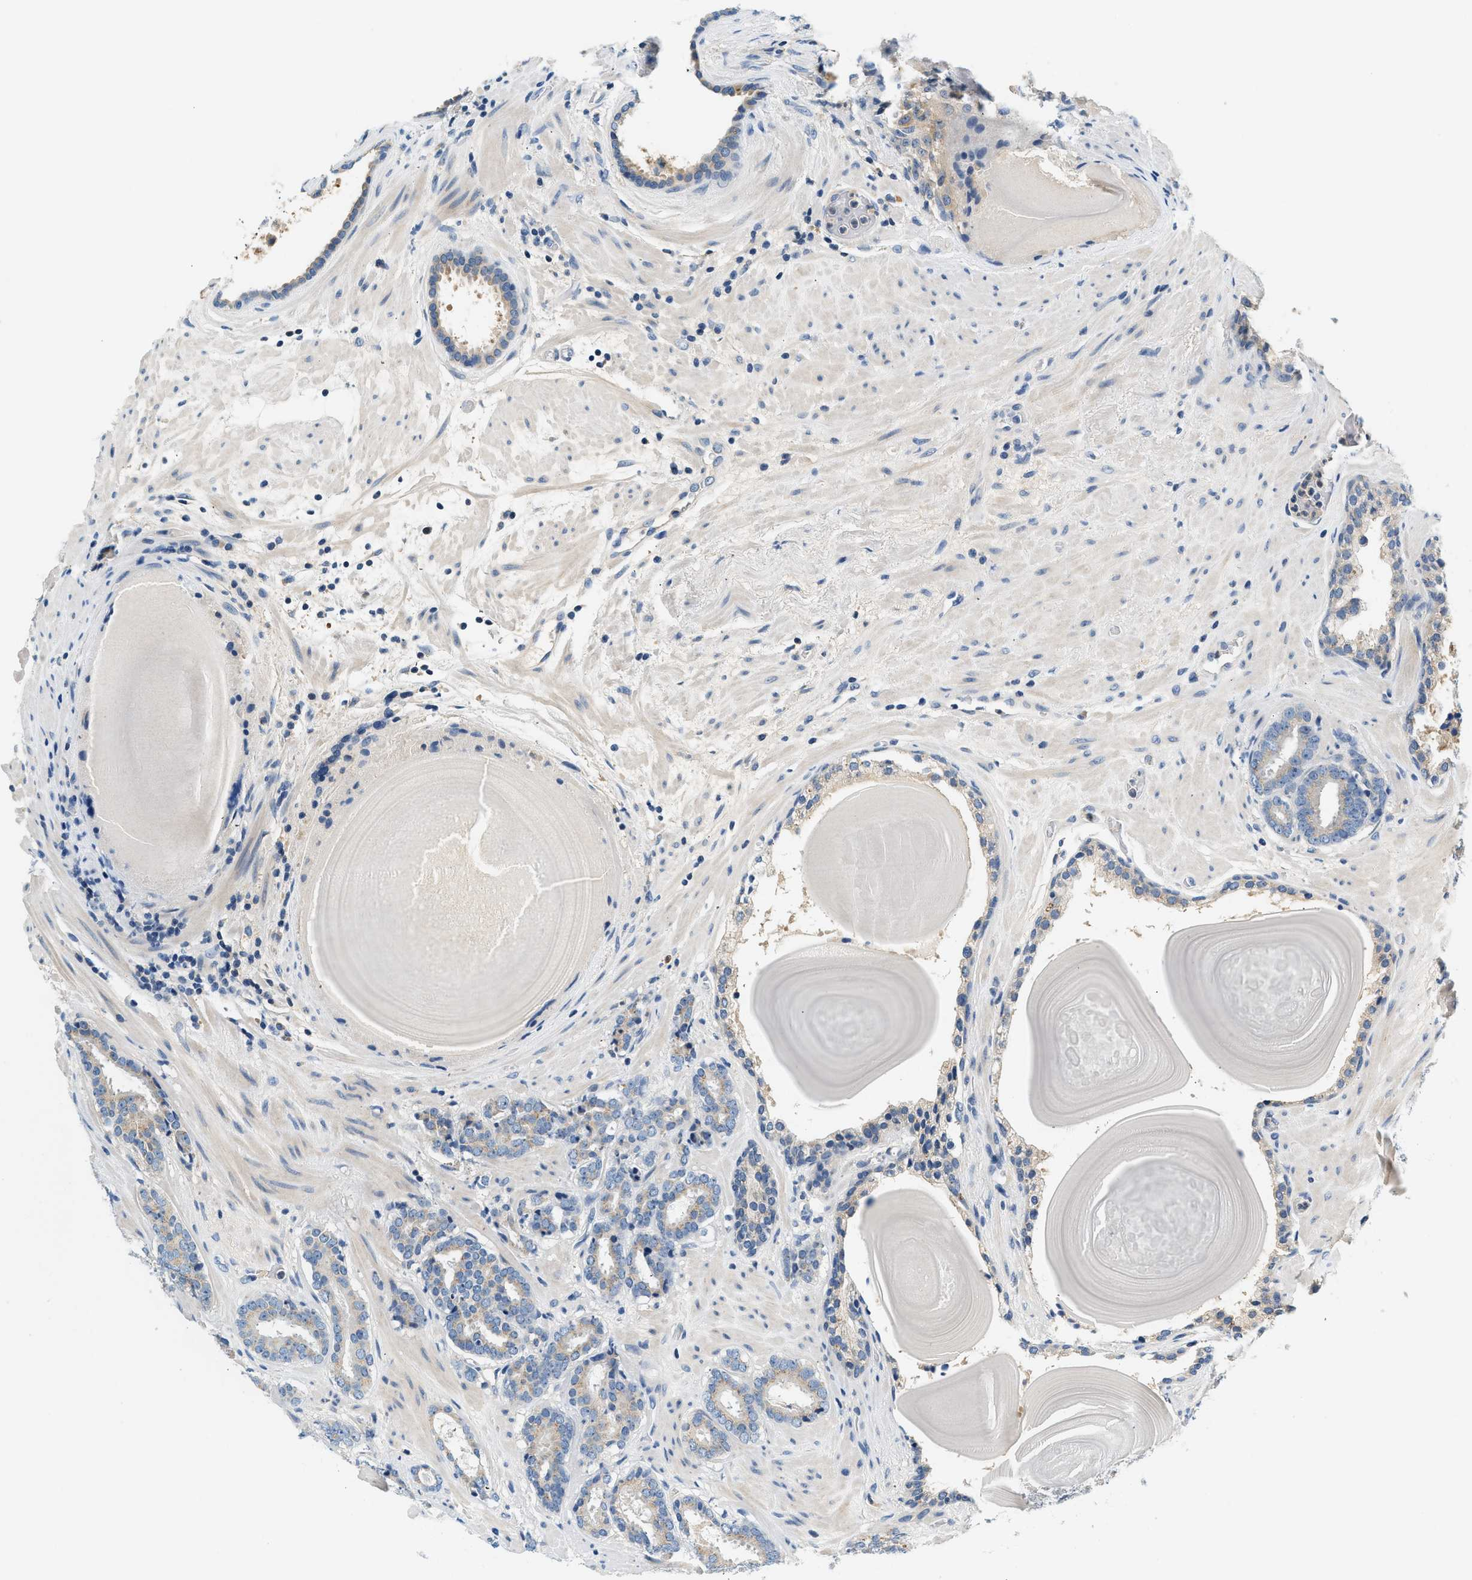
{"staining": {"intensity": "weak", "quantity": "<25%", "location": "cytoplasmic/membranous"}, "tissue": "prostate cancer", "cell_type": "Tumor cells", "image_type": "cancer", "snomed": [{"axis": "morphology", "description": "Adenocarcinoma, Low grade"}, {"axis": "topography", "description": "Prostate"}], "caption": "There is no significant staining in tumor cells of low-grade adenocarcinoma (prostate).", "gene": "SLC35E1", "patient": {"sex": "male", "age": 69}}